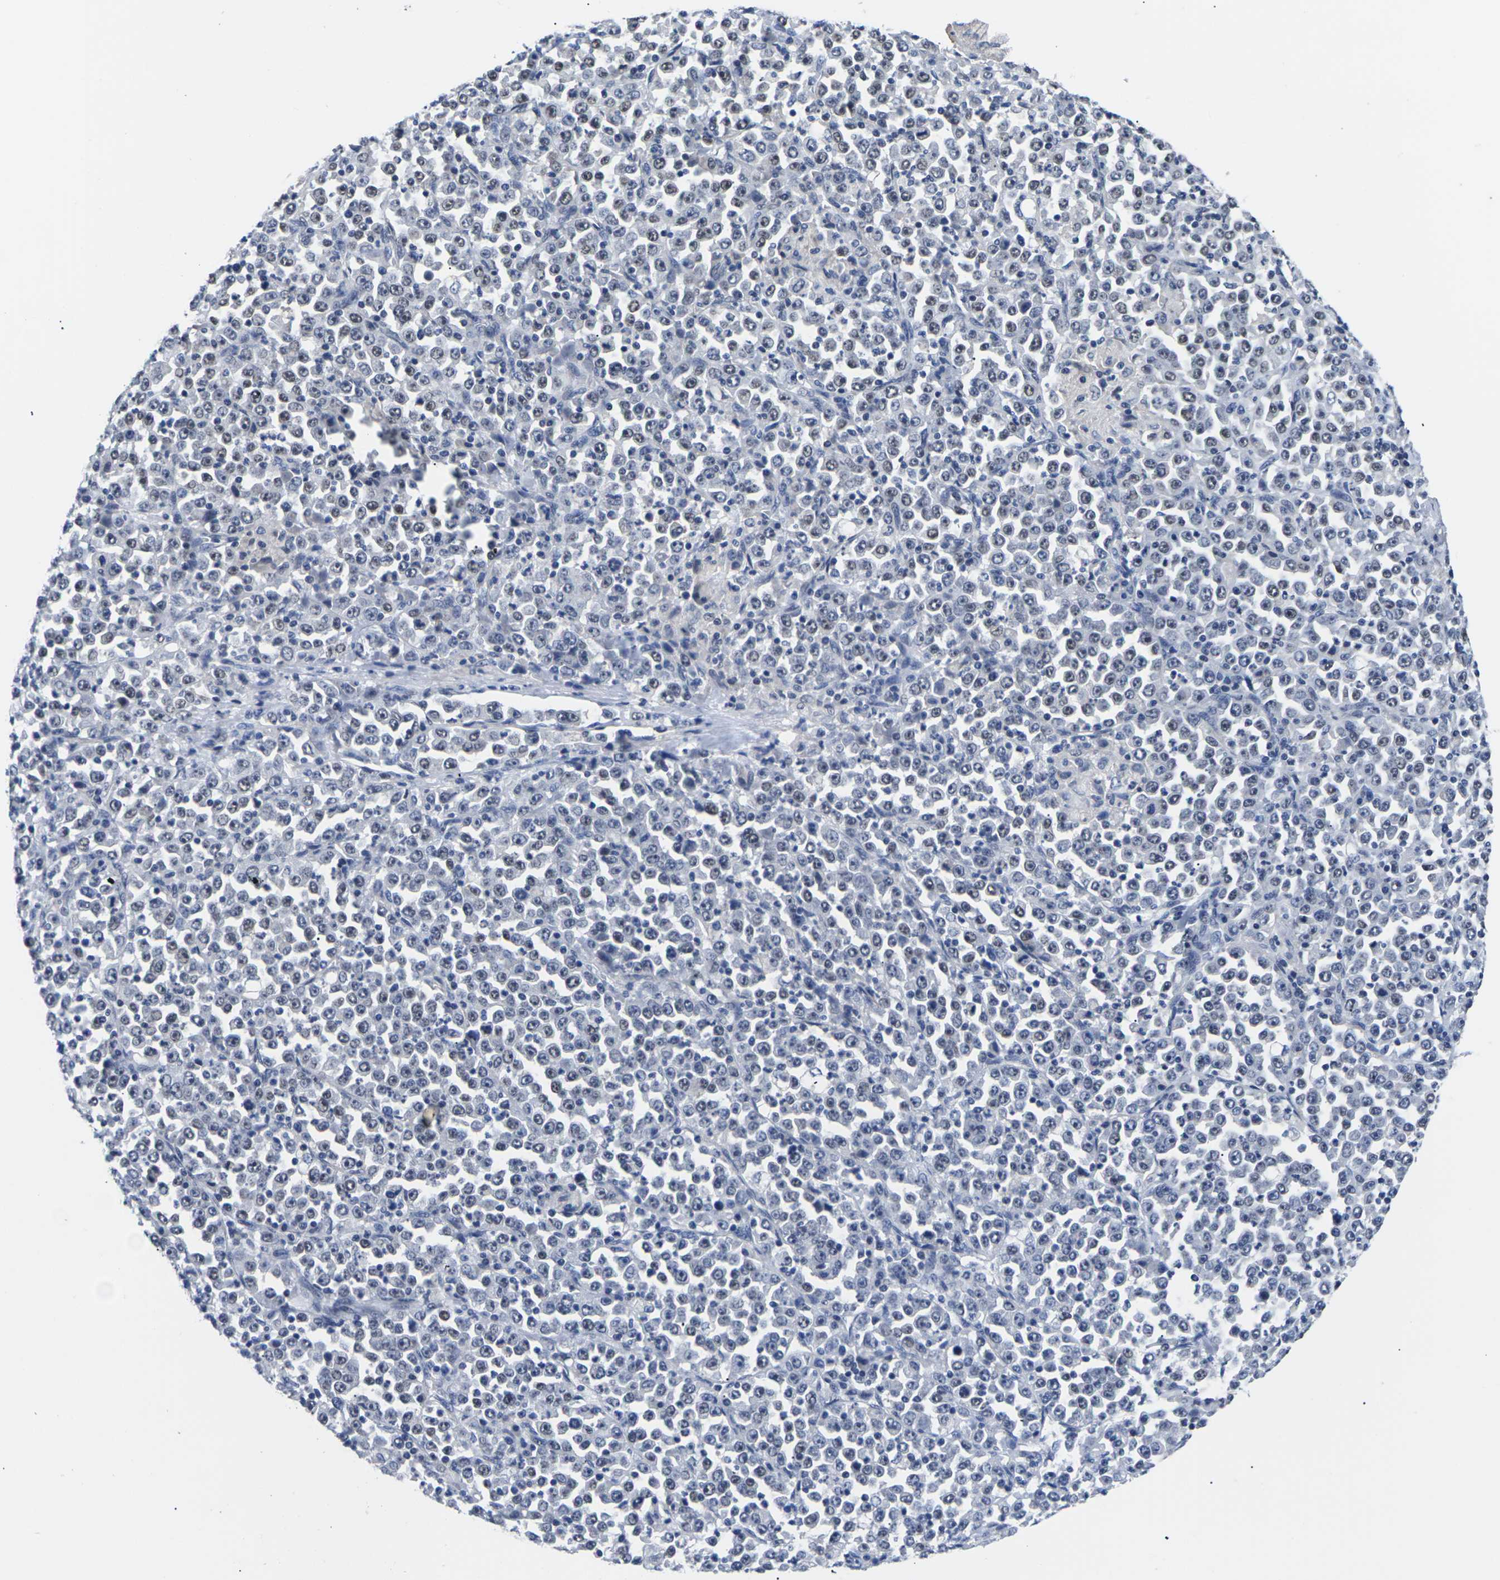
{"staining": {"intensity": "weak", "quantity": "<25%", "location": "nuclear"}, "tissue": "stomach cancer", "cell_type": "Tumor cells", "image_type": "cancer", "snomed": [{"axis": "morphology", "description": "Normal tissue, NOS"}, {"axis": "morphology", "description": "Adenocarcinoma, NOS"}, {"axis": "topography", "description": "Stomach, upper"}, {"axis": "topography", "description": "Stomach"}], "caption": "Immunohistochemical staining of adenocarcinoma (stomach) displays no significant staining in tumor cells.", "gene": "ST6GAL2", "patient": {"sex": "male", "age": 59}}